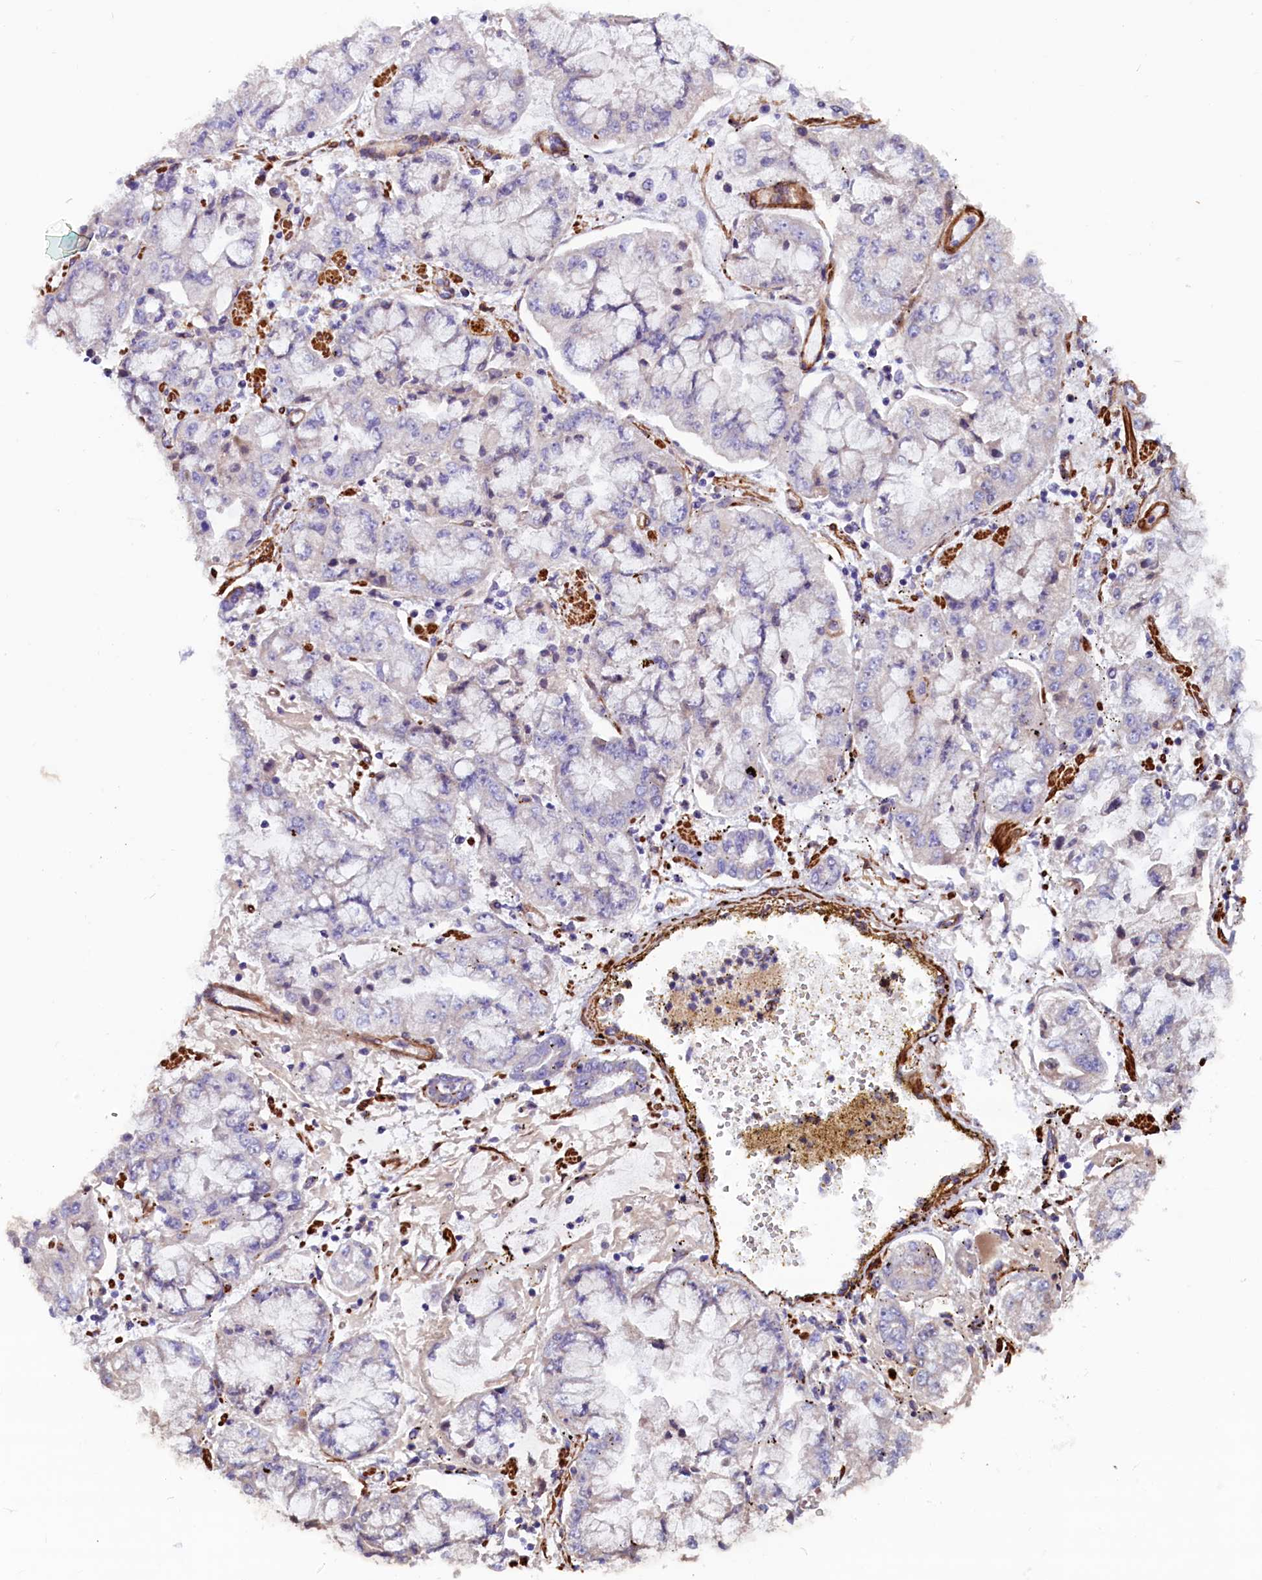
{"staining": {"intensity": "negative", "quantity": "none", "location": "none"}, "tissue": "stomach cancer", "cell_type": "Tumor cells", "image_type": "cancer", "snomed": [{"axis": "morphology", "description": "Adenocarcinoma, NOS"}, {"axis": "topography", "description": "Stomach"}], "caption": "A high-resolution photomicrograph shows immunohistochemistry staining of stomach cancer, which reveals no significant positivity in tumor cells. The staining was performed using DAB (3,3'-diaminobenzidine) to visualize the protein expression in brown, while the nuclei were stained in blue with hematoxylin (Magnification: 20x).", "gene": "ZNF749", "patient": {"sex": "male", "age": 76}}